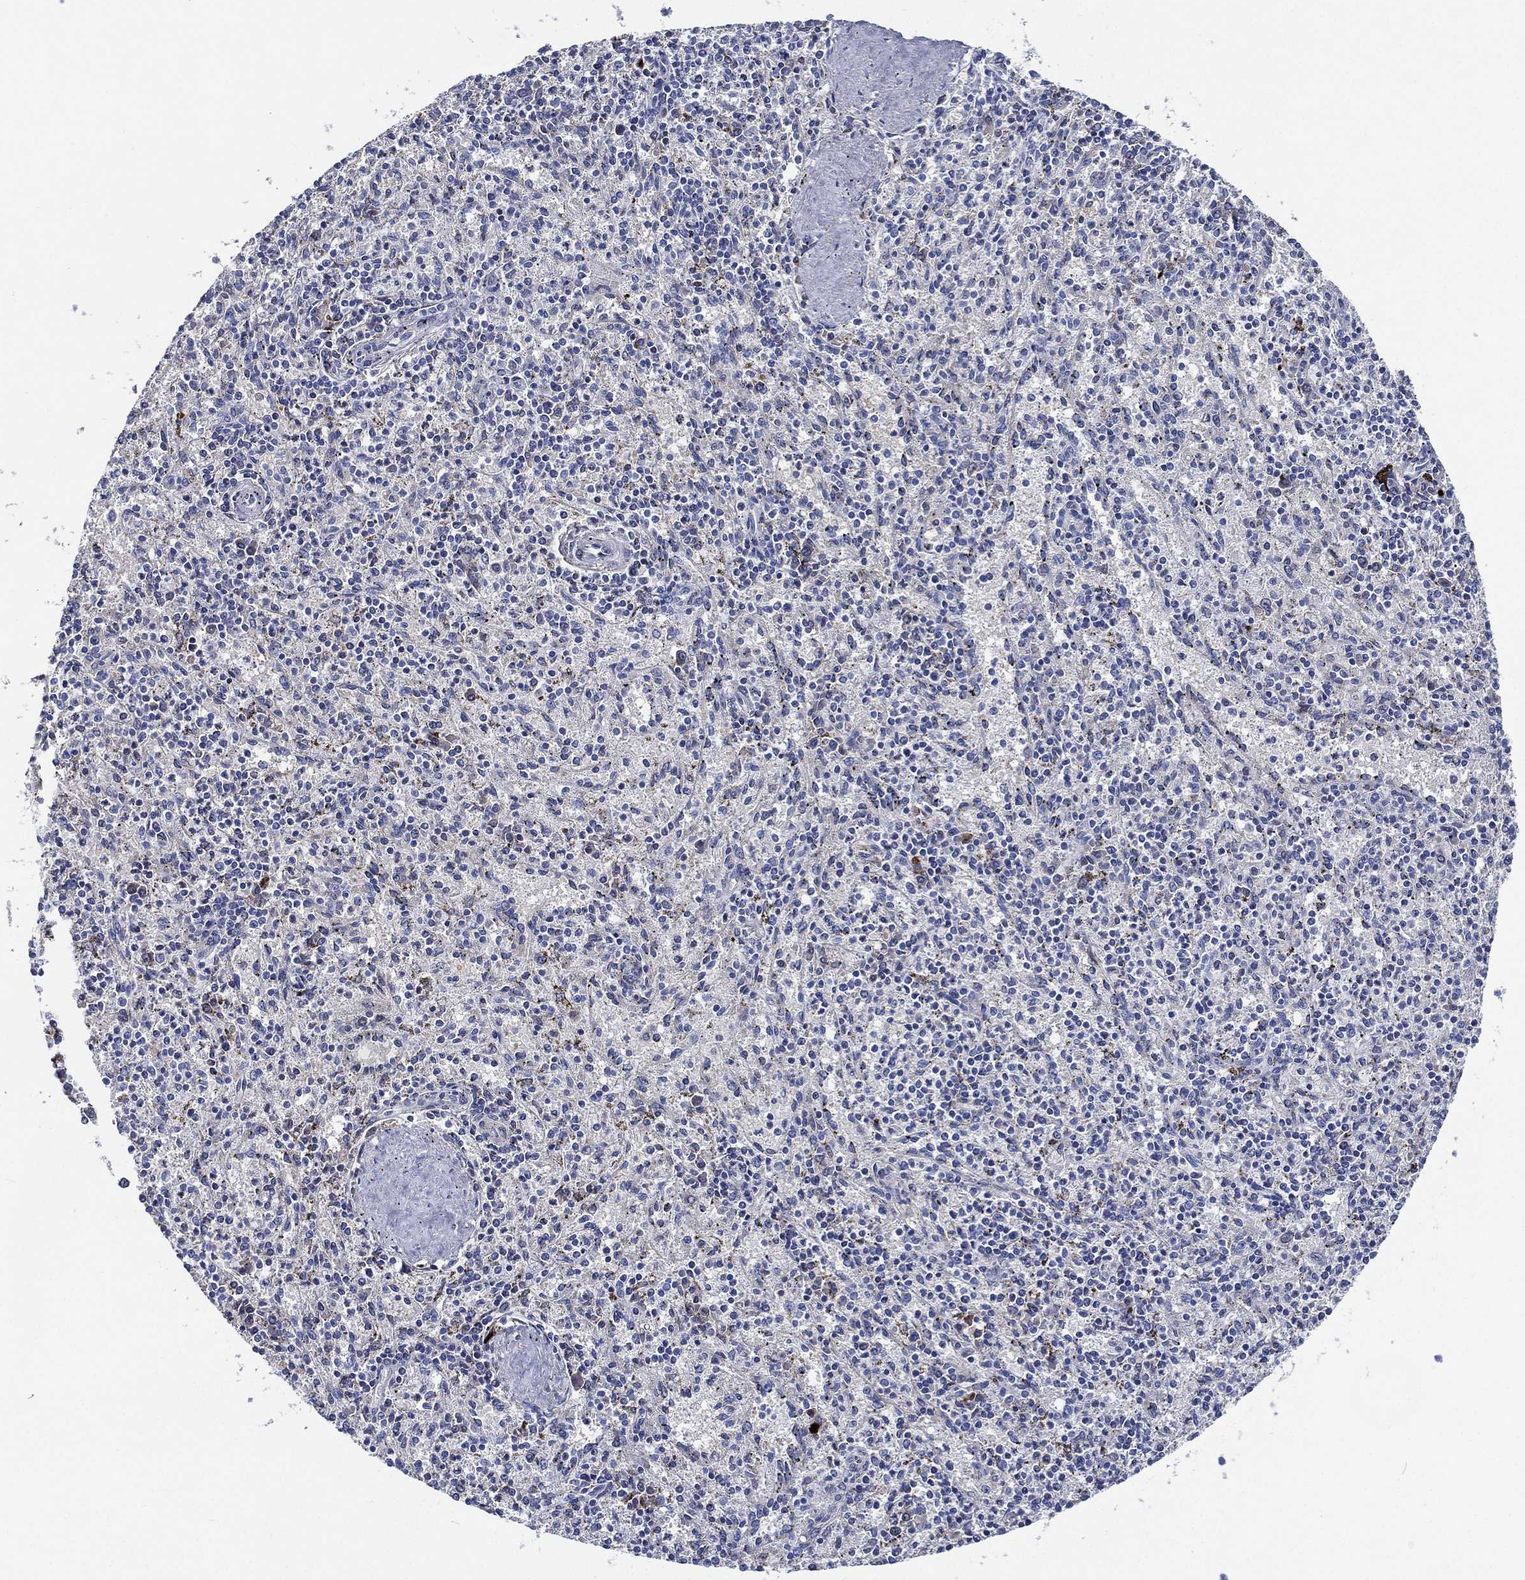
{"staining": {"intensity": "negative", "quantity": "none", "location": "none"}, "tissue": "spleen", "cell_type": "Cells in red pulp", "image_type": "normal", "snomed": [{"axis": "morphology", "description": "Normal tissue, NOS"}, {"axis": "topography", "description": "Spleen"}], "caption": "IHC photomicrograph of unremarkable spleen: human spleen stained with DAB reveals no significant protein expression in cells in red pulp. (DAB (3,3'-diaminobenzidine) IHC visualized using brightfield microscopy, high magnification).", "gene": "TMPRSS11D", "patient": {"sex": "female", "age": 37}}